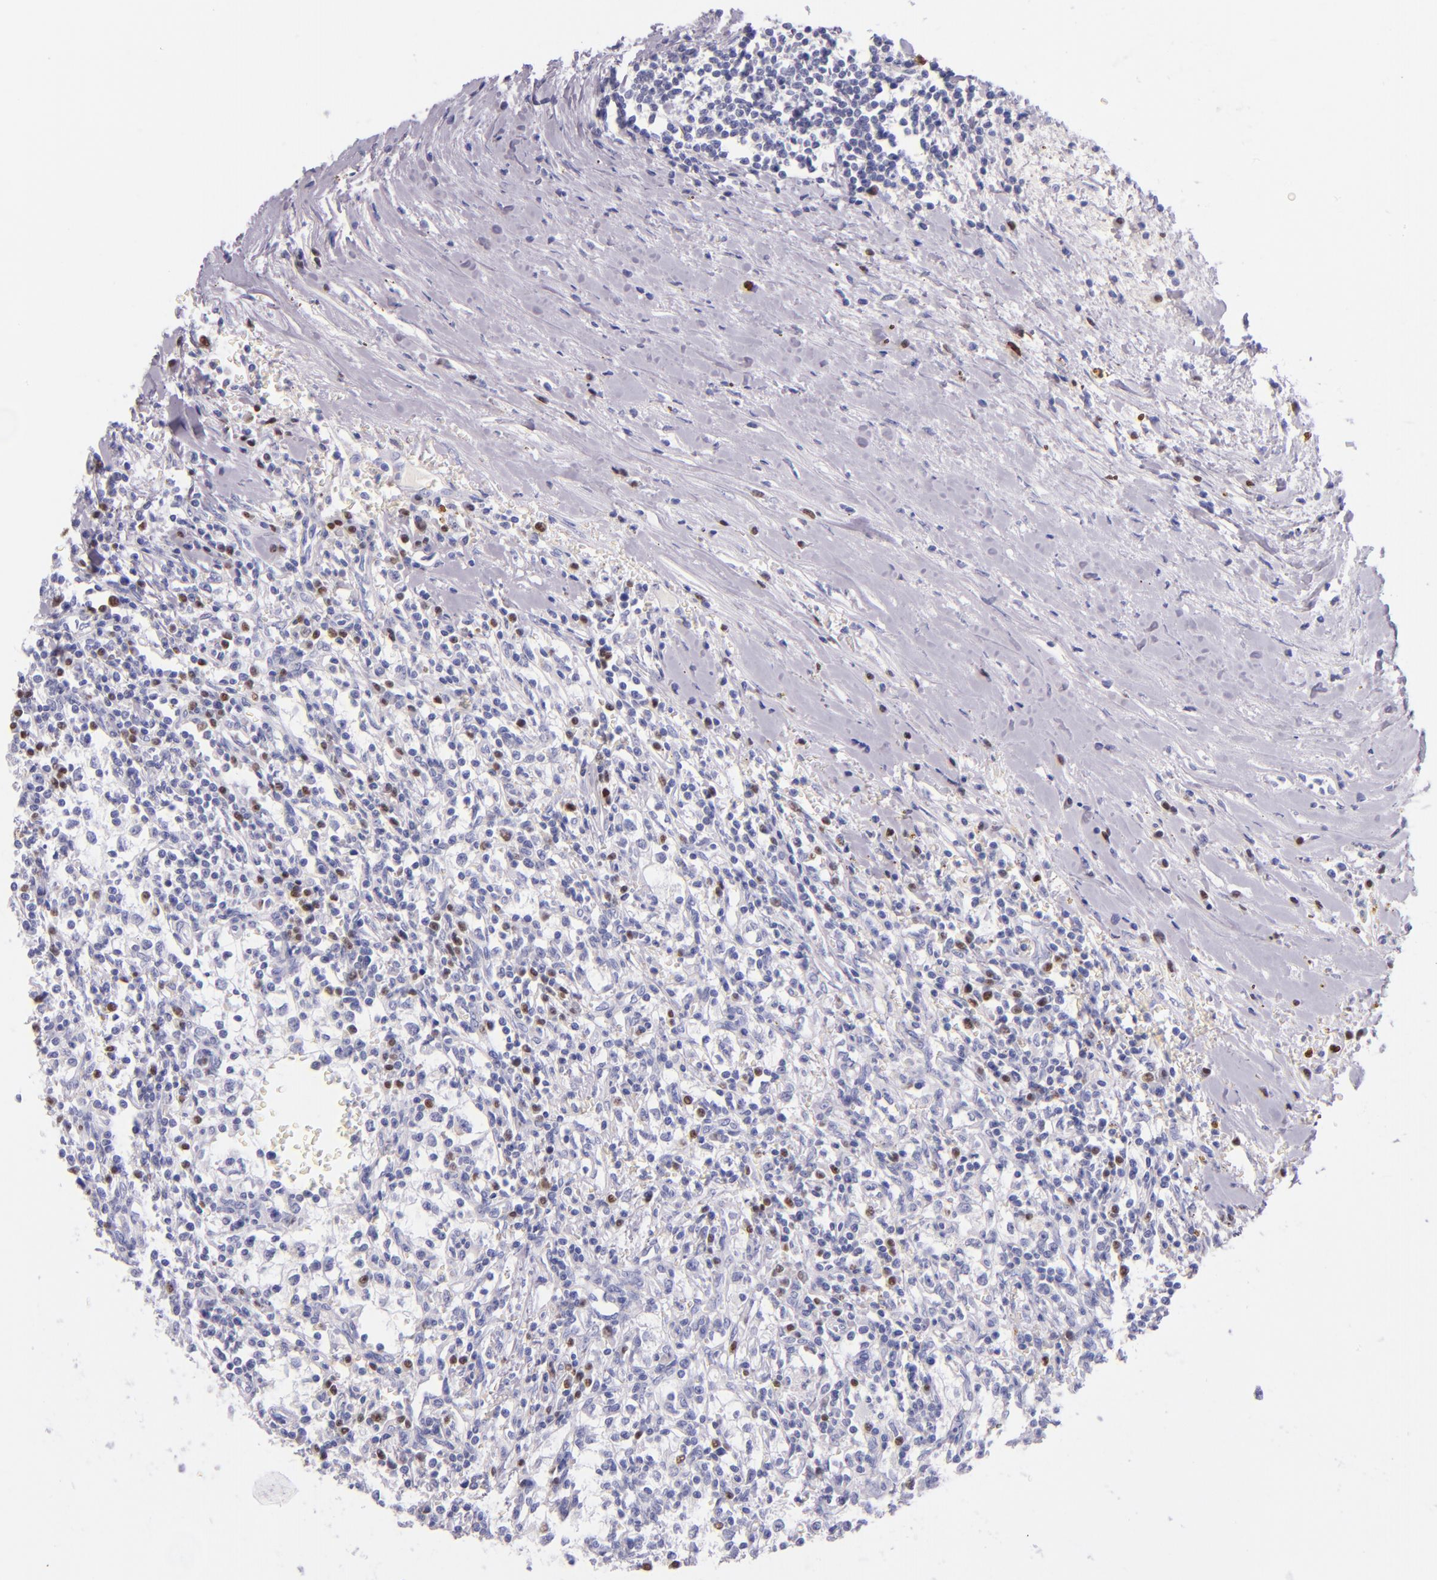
{"staining": {"intensity": "negative", "quantity": "none", "location": "none"}, "tissue": "renal cancer", "cell_type": "Tumor cells", "image_type": "cancer", "snomed": [{"axis": "morphology", "description": "Adenocarcinoma, NOS"}, {"axis": "topography", "description": "Kidney"}], "caption": "Human renal cancer stained for a protein using immunohistochemistry reveals no positivity in tumor cells.", "gene": "IRF4", "patient": {"sex": "male", "age": 82}}